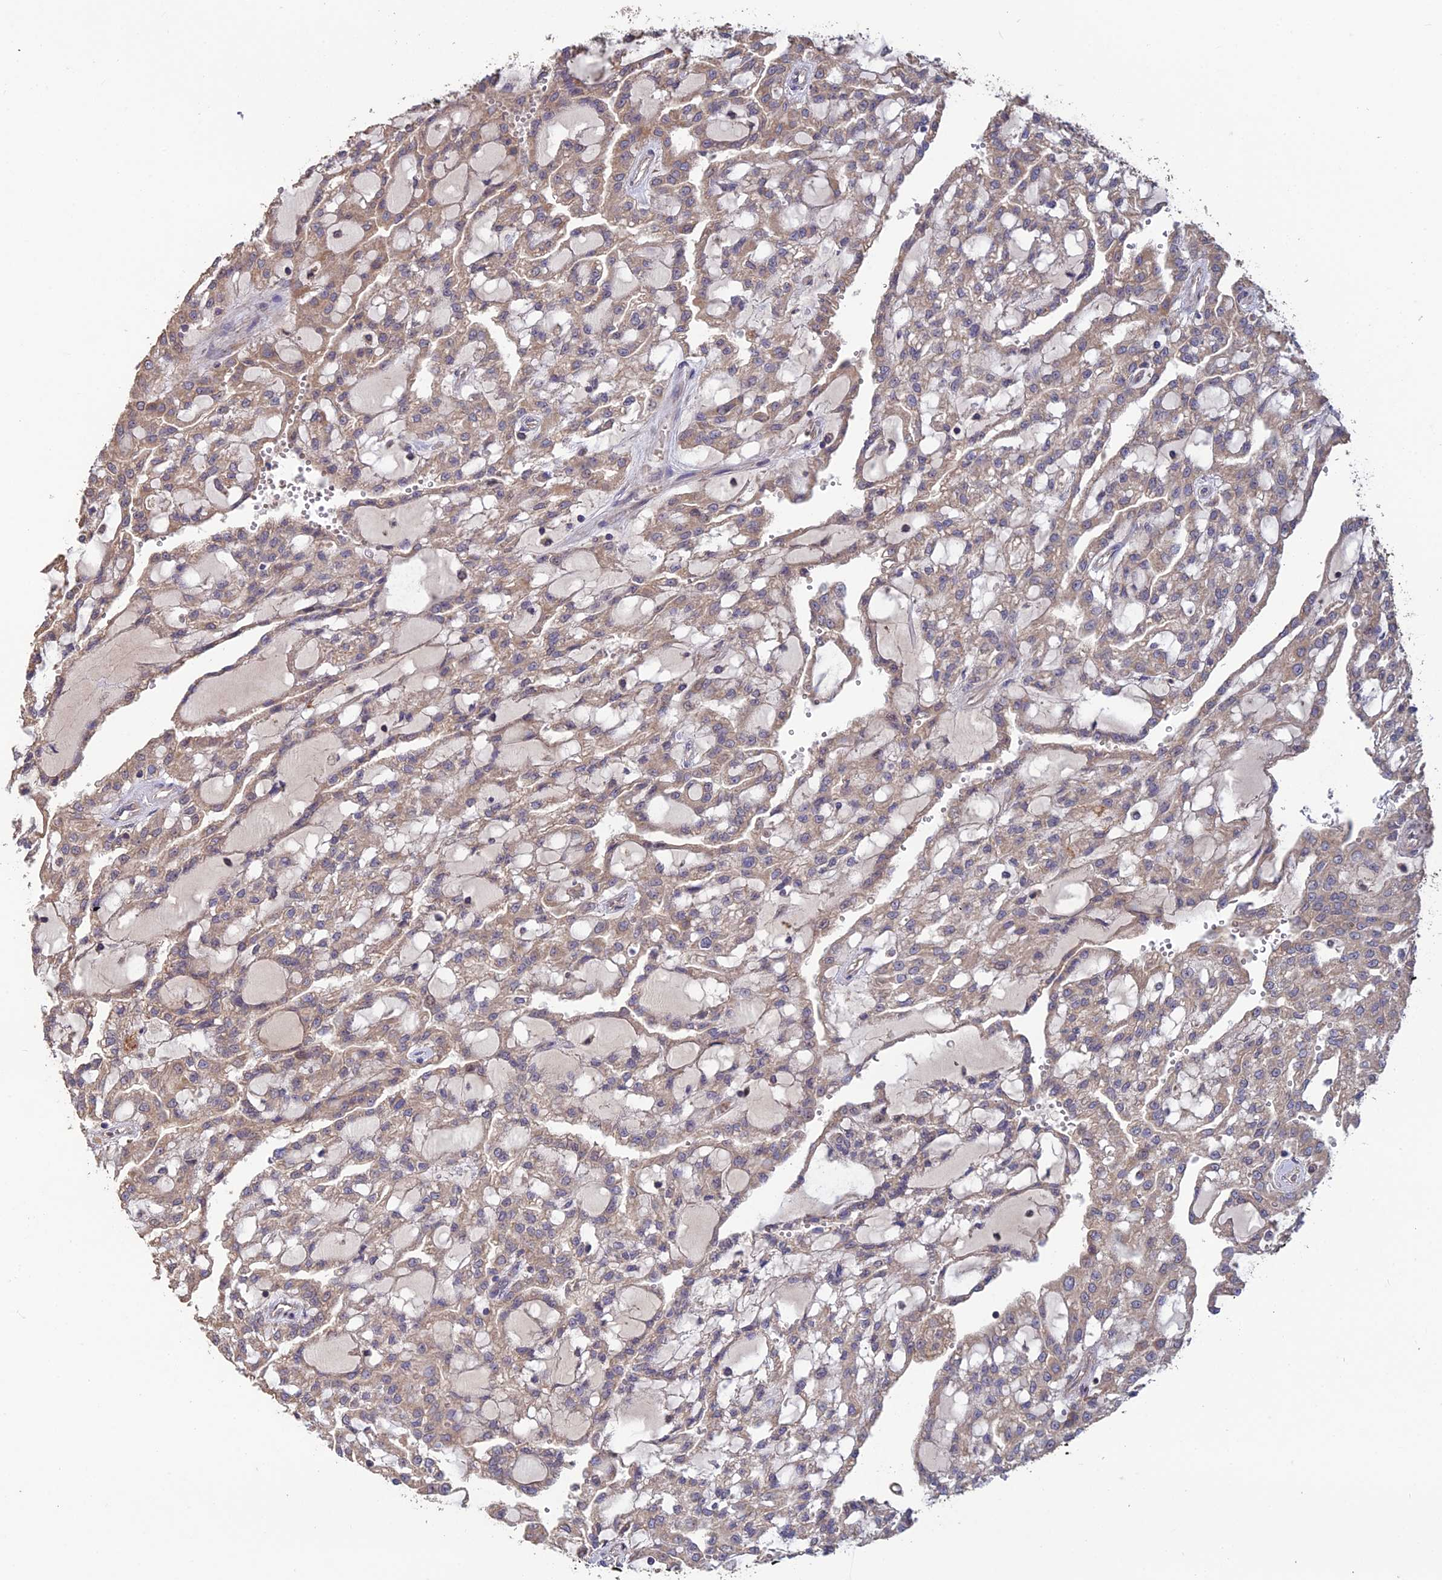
{"staining": {"intensity": "weak", "quantity": ">75%", "location": "cytoplasmic/membranous"}, "tissue": "renal cancer", "cell_type": "Tumor cells", "image_type": "cancer", "snomed": [{"axis": "morphology", "description": "Adenocarcinoma, NOS"}, {"axis": "topography", "description": "Kidney"}], "caption": "Renal cancer stained with immunohistochemistry exhibits weak cytoplasmic/membranous positivity in approximately >75% of tumor cells.", "gene": "SHISA5", "patient": {"sex": "male", "age": 63}}